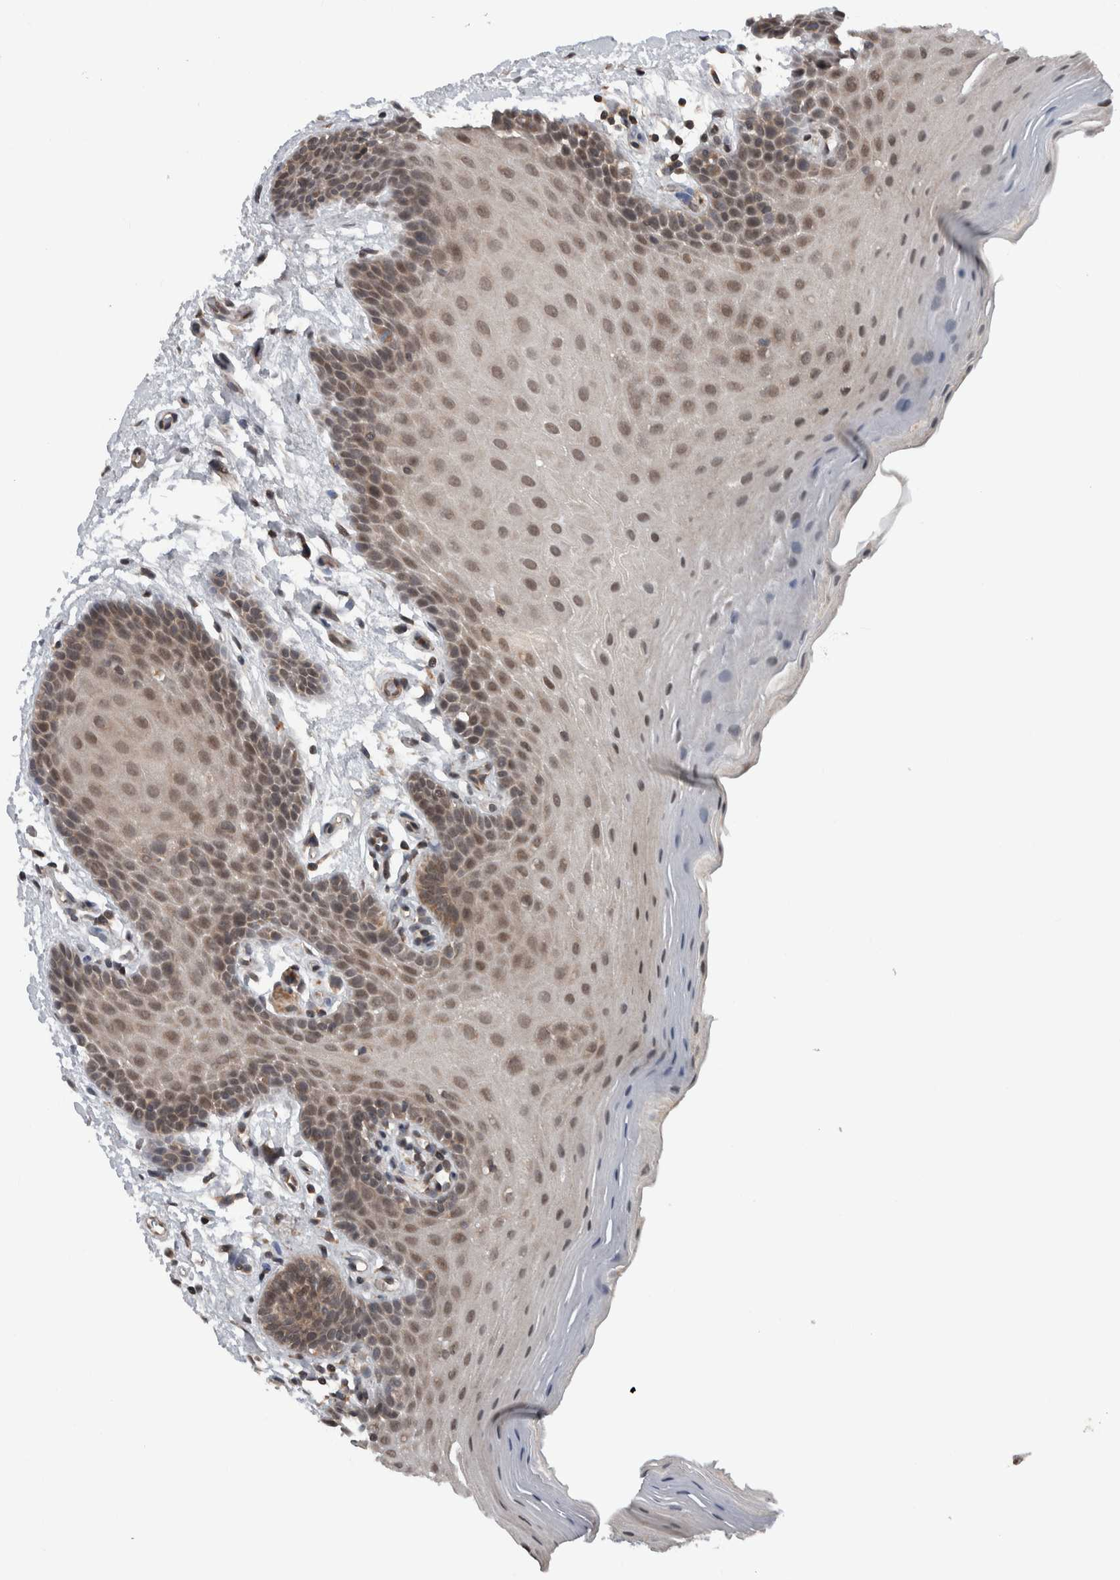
{"staining": {"intensity": "moderate", "quantity": ">75%", "location": "nuclear"}, "tissue": "oral mucosa", "cell_type": "Squamous epithelial cells", "image_type": "normal", "snomed": [{"axis": "morphology", "description": "Normal tissue, NOS"}, {"axis": "topography", "description": "Oral tissue"}], "caption": "About >75% of squamous epithelial cells in unremarkable human oral mucosa show moderate nuclear protein positivity as visualized by brown immunohistochemical staining.", "gene": "ENY2", "patient": {"sex": "male", "age": 62}}